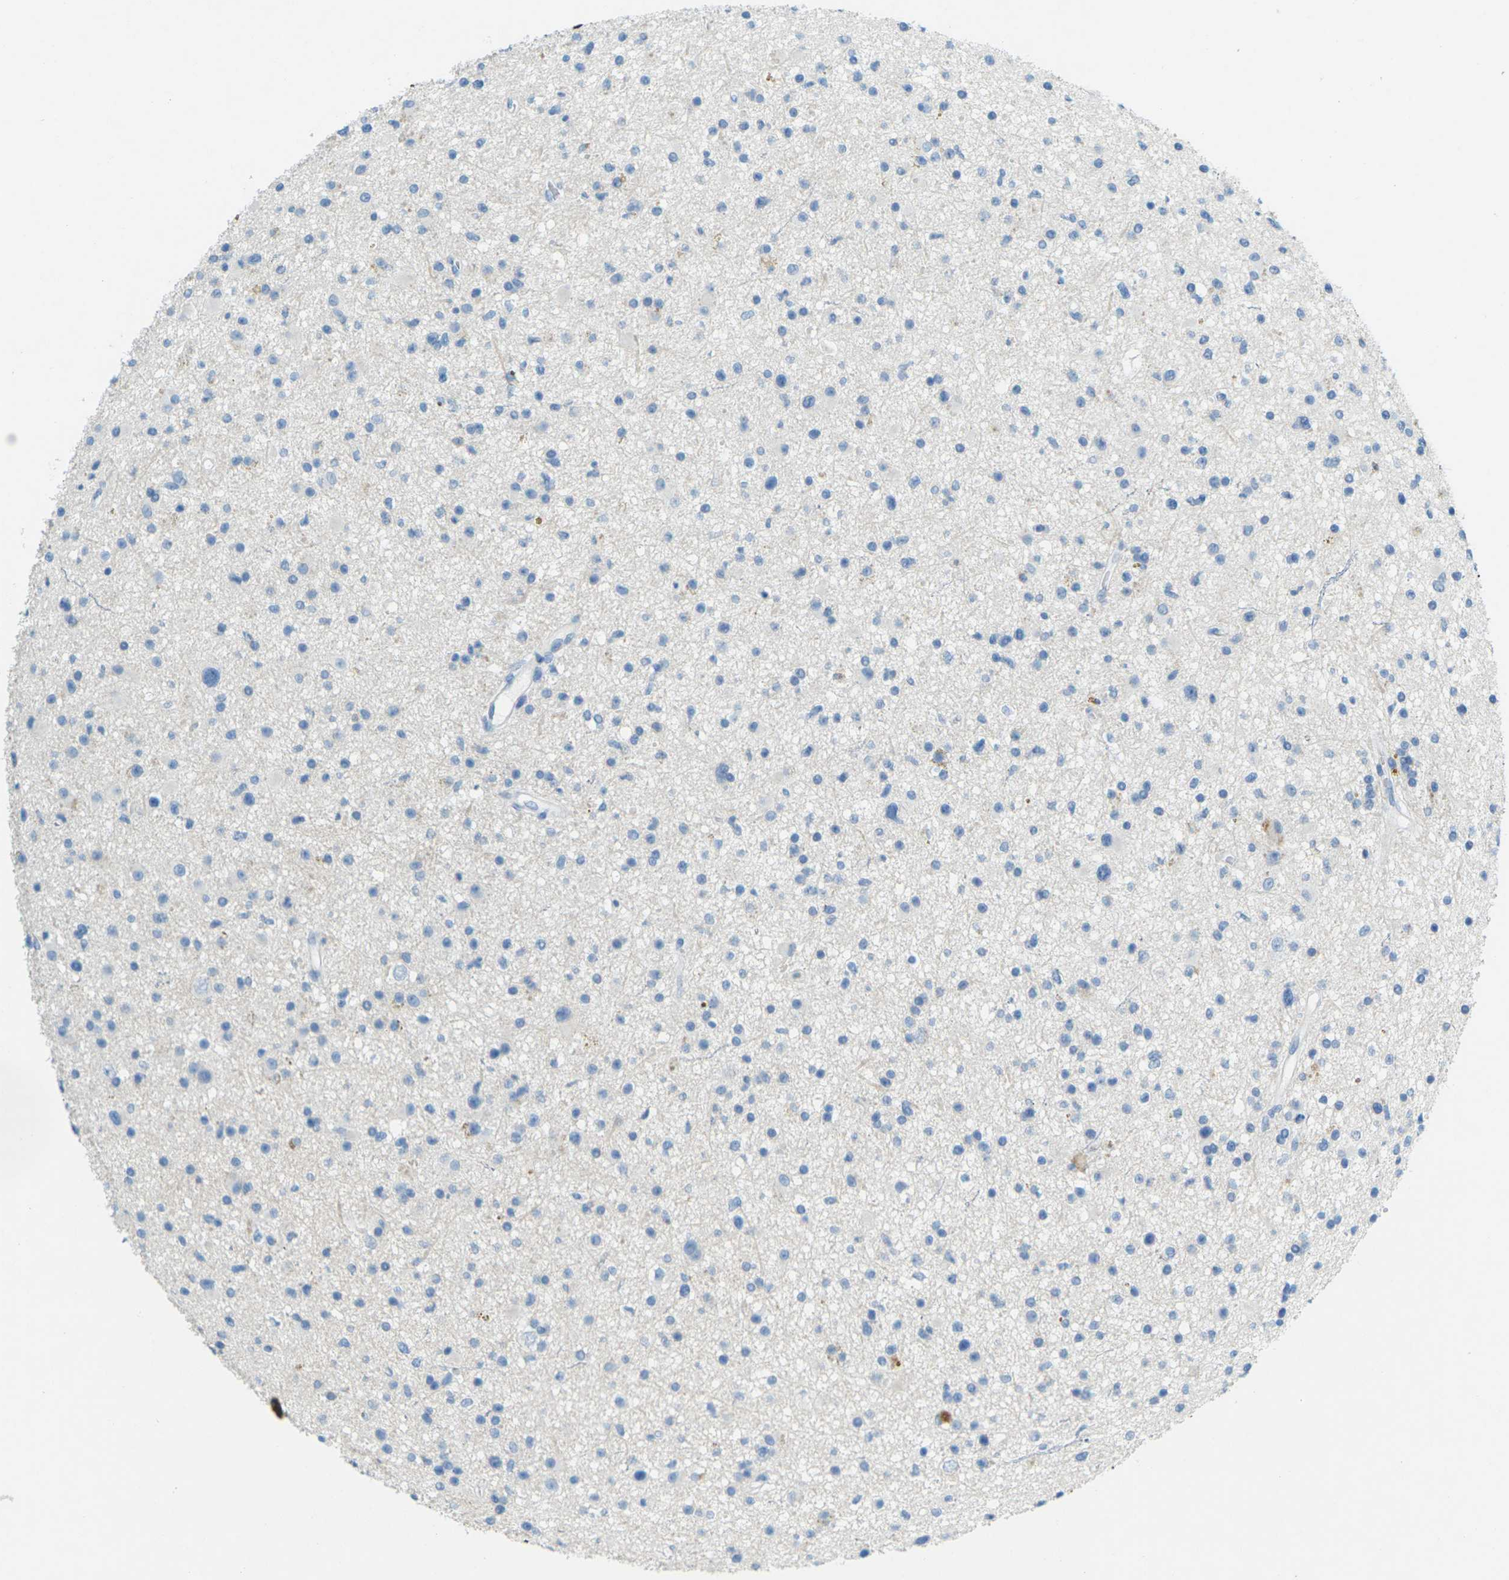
{"staining": {"intensity": "negative", "quantity": "none", "location": "none"}, "tissue": "glioma", "cell_type": "Tumor cells", "image_type": "cancer", "snomed": [{"axis": "morphology", "description": "Glioma, malignant, High grade"}, {"axis": "topography", "description": "Brain"}], "caption": "Micrograph shows no protein positivity in tumor cells of high-grade glioma (malignant) tissue.", "gene": "CDH16", "patient": {"sex": "male", "age": 33}}